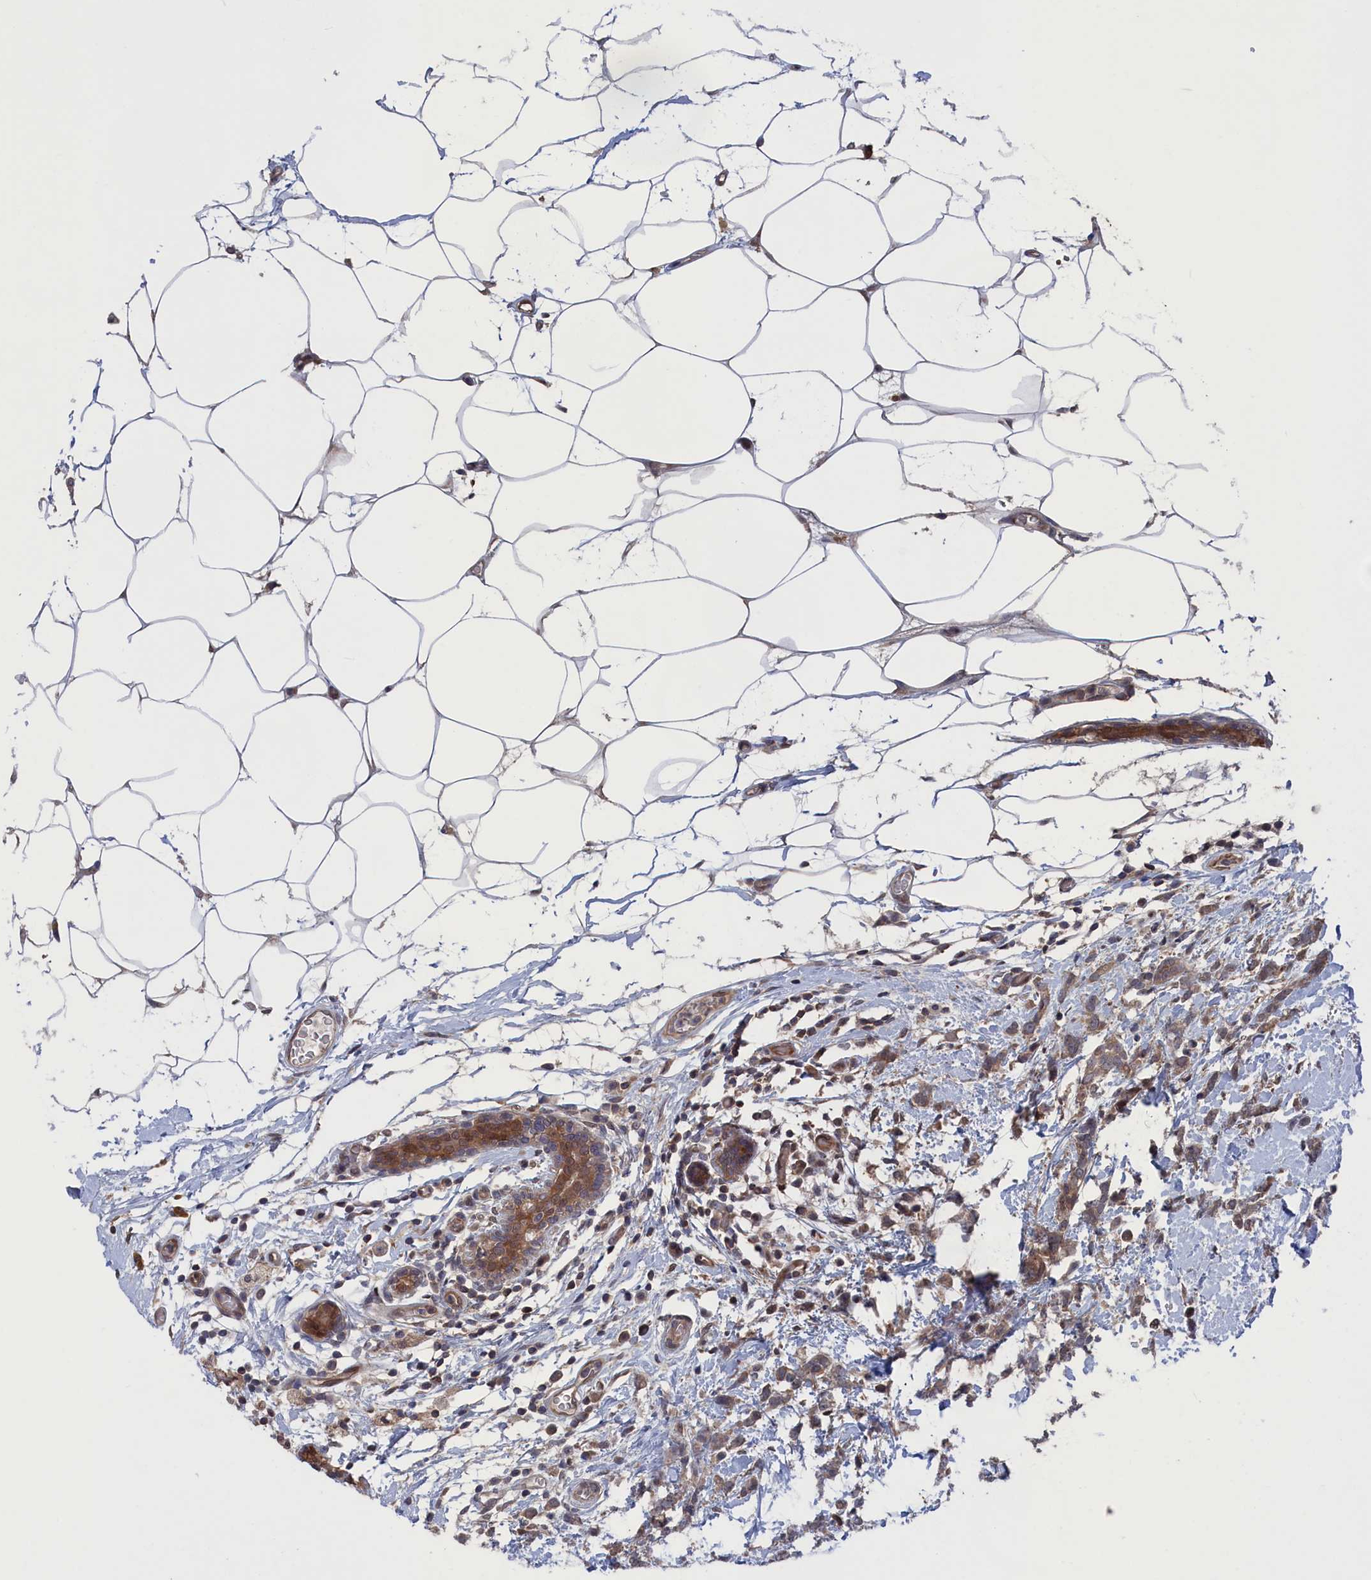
{"staining": {"intensity": "weak", "quantity": "25%-75%", "location": "cytoplasmic/membranous"}, "tissue": "breast cancer", "cell_type": "Tumor cells", "image_type": "cancer", "snomed": [{"axis": "morphology", "description": "Lobular carcinoma"}, {"axis": "topography", "description": "Breast"}], "caption": "A micrograph of human breast cancer (lobular carcinoma) stained for a protein shows weak cytoplasmic/membranous brown staining in tumor cells.", "gene": "NUTF2", "patient": {"sex": "female", "age": 58}}